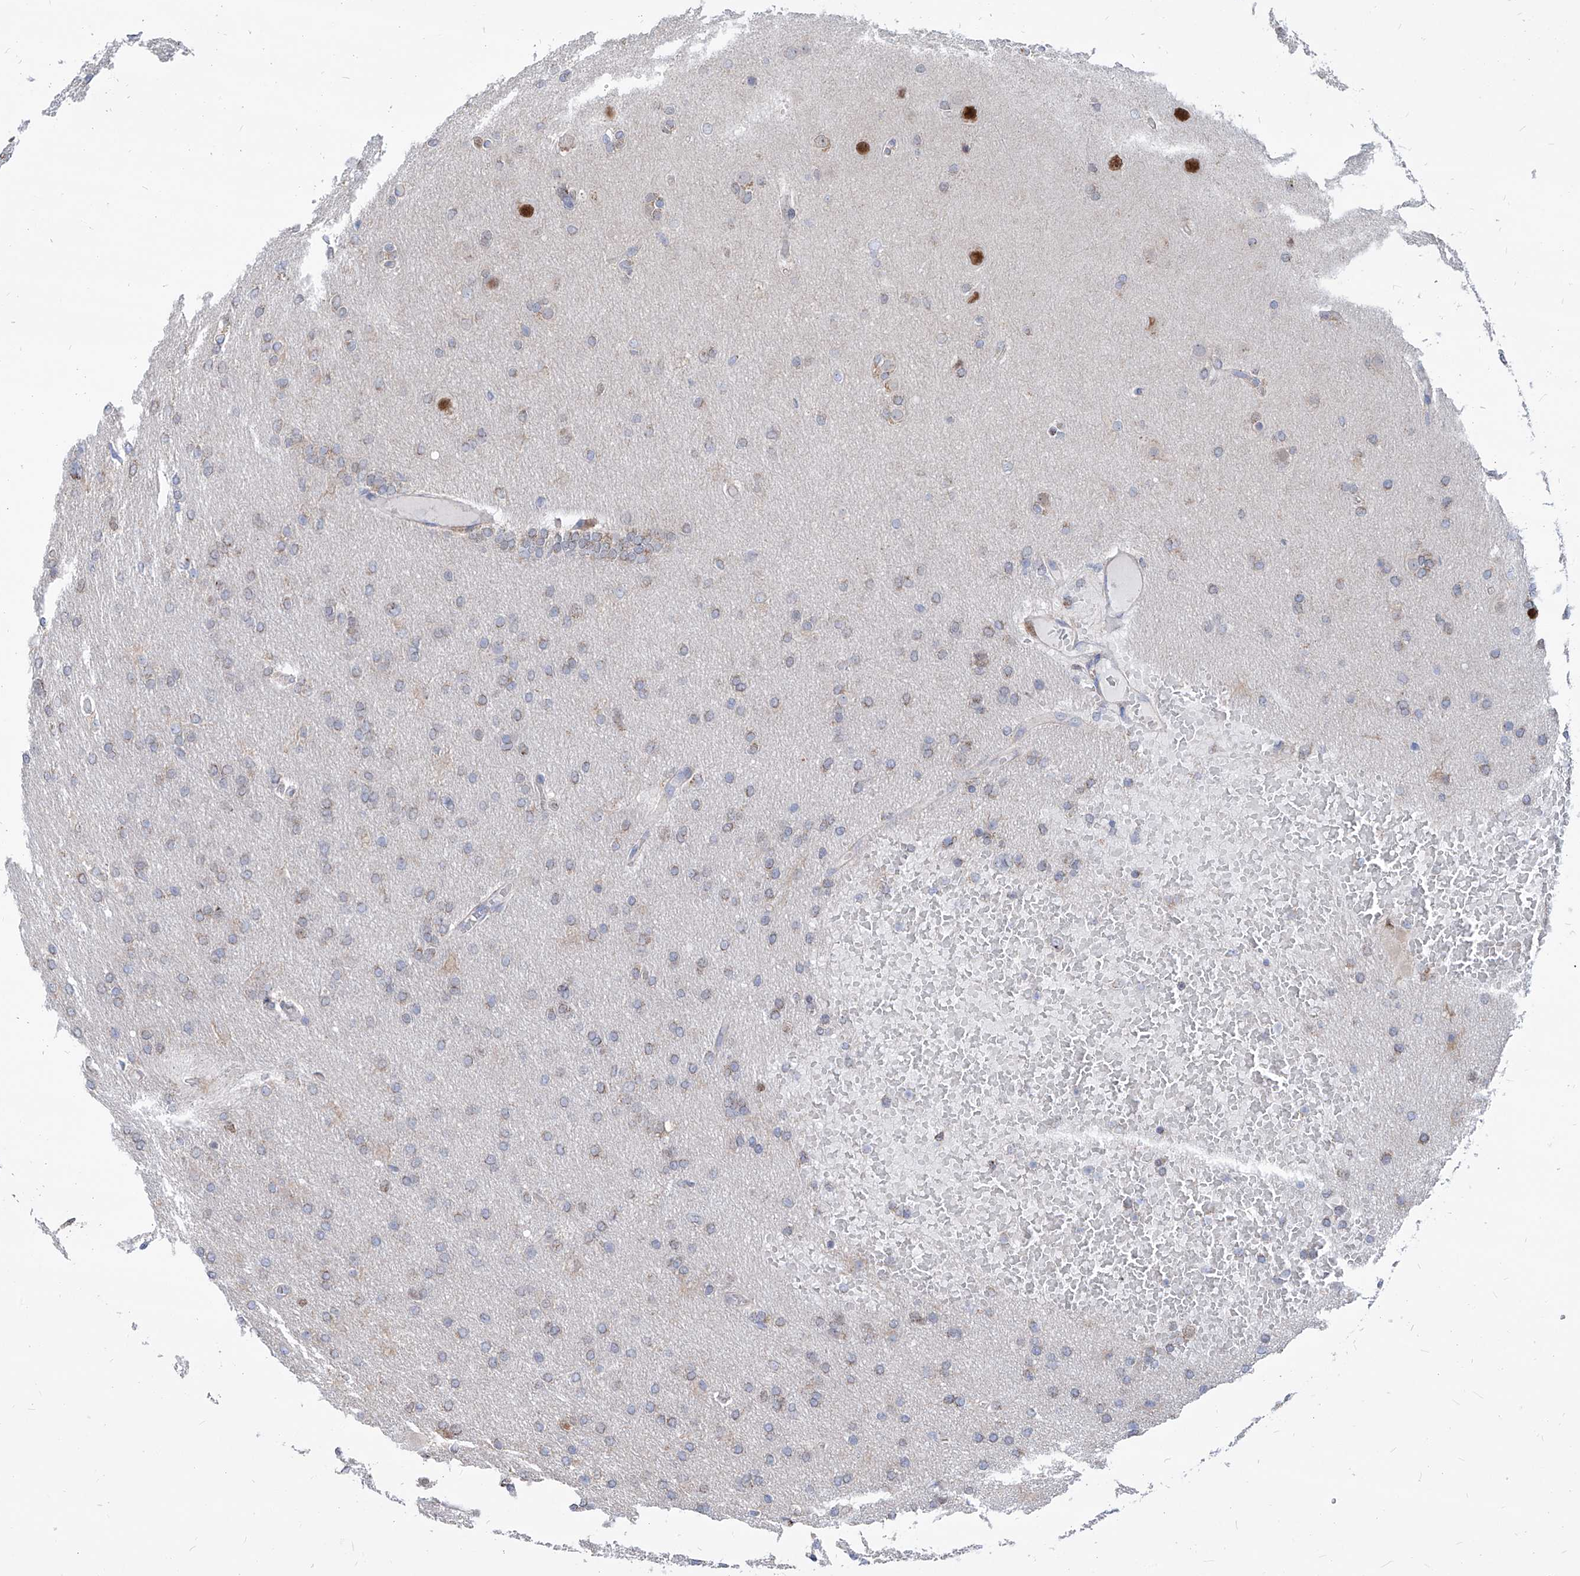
{"staining": {"intensity": "weak", "quantity": "25%-75%", "location": "cytoplasmic/membranous"}, "tissue": "glioma", "cell_type": "Tumor cells", "image_type": "cancer", "snomed": [{"axis": "morphology", "description": "Glioma, malignant, High grade"}, {"axis": "topography", "description": "Cerebral cortex"}], "caption": "Immunohistochemical staining of malignant glioma (high-grade) exhibits low levels of weak cytoplasmic/membranous protein staining in approximately 25%-75% of tumor cells.", "gene": "AGPS", "patient": {"sex": "female", "age": 36}}